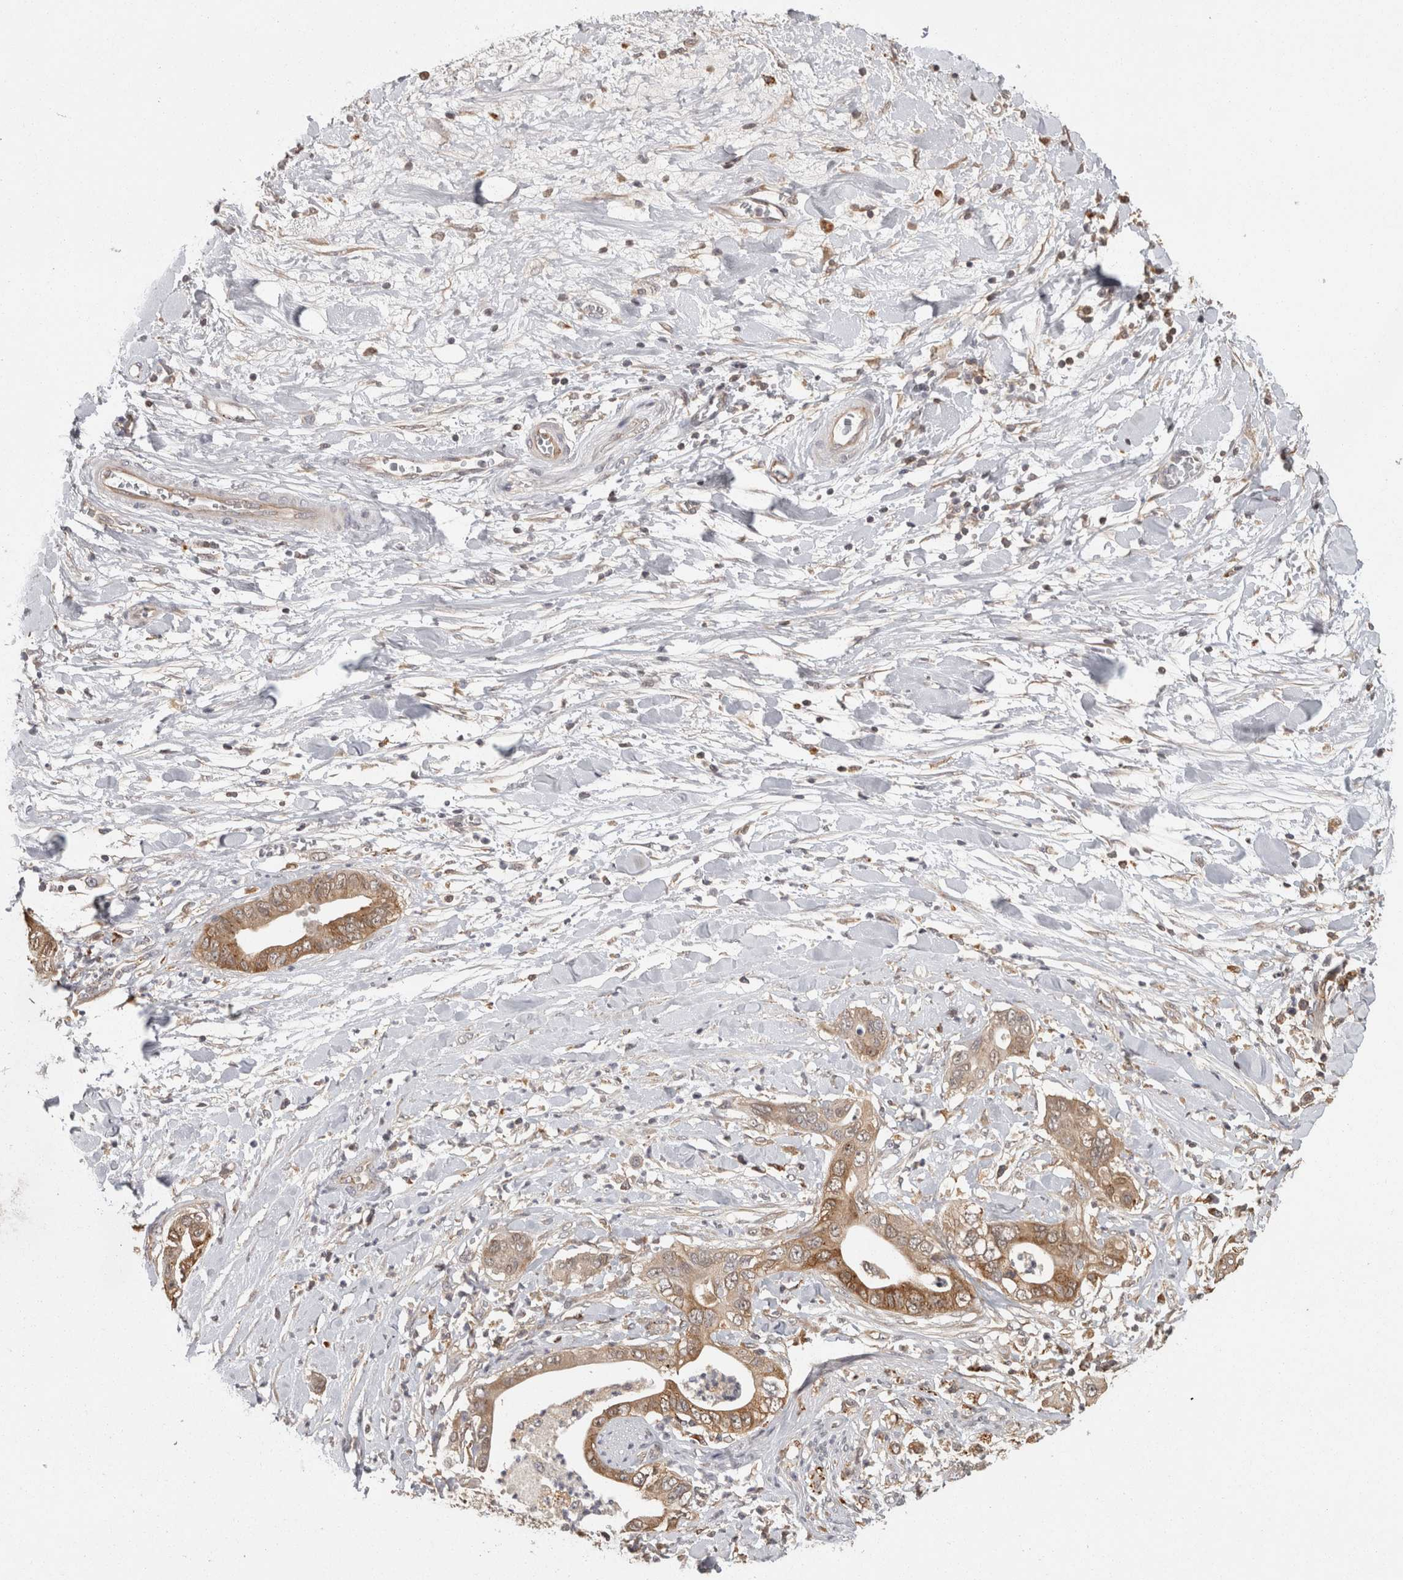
{"staining": {"intensity": "moderate", "quantity": "25%-75%", "location": "cytoplasmic/membranous"}, "tissue": "pancreatic cancer", "cell_type": "Tumor cells", "image_type": "cancer", "snomed": [{"axis": "morphology", "description": "Adenocarcinoma, NOS"}, {"axis": "topography", "description": "Pancreas"}], "caption": "Moderate cytoplasmic/membranous expression for a protein is appreciated in approximately 25%-75% of tumor cells of adenocarcinoma (pancreatic) using immunohistochemistry (IHC).", "gene": "ACAT2", "patient": {"sex": "female", "age": 78}}